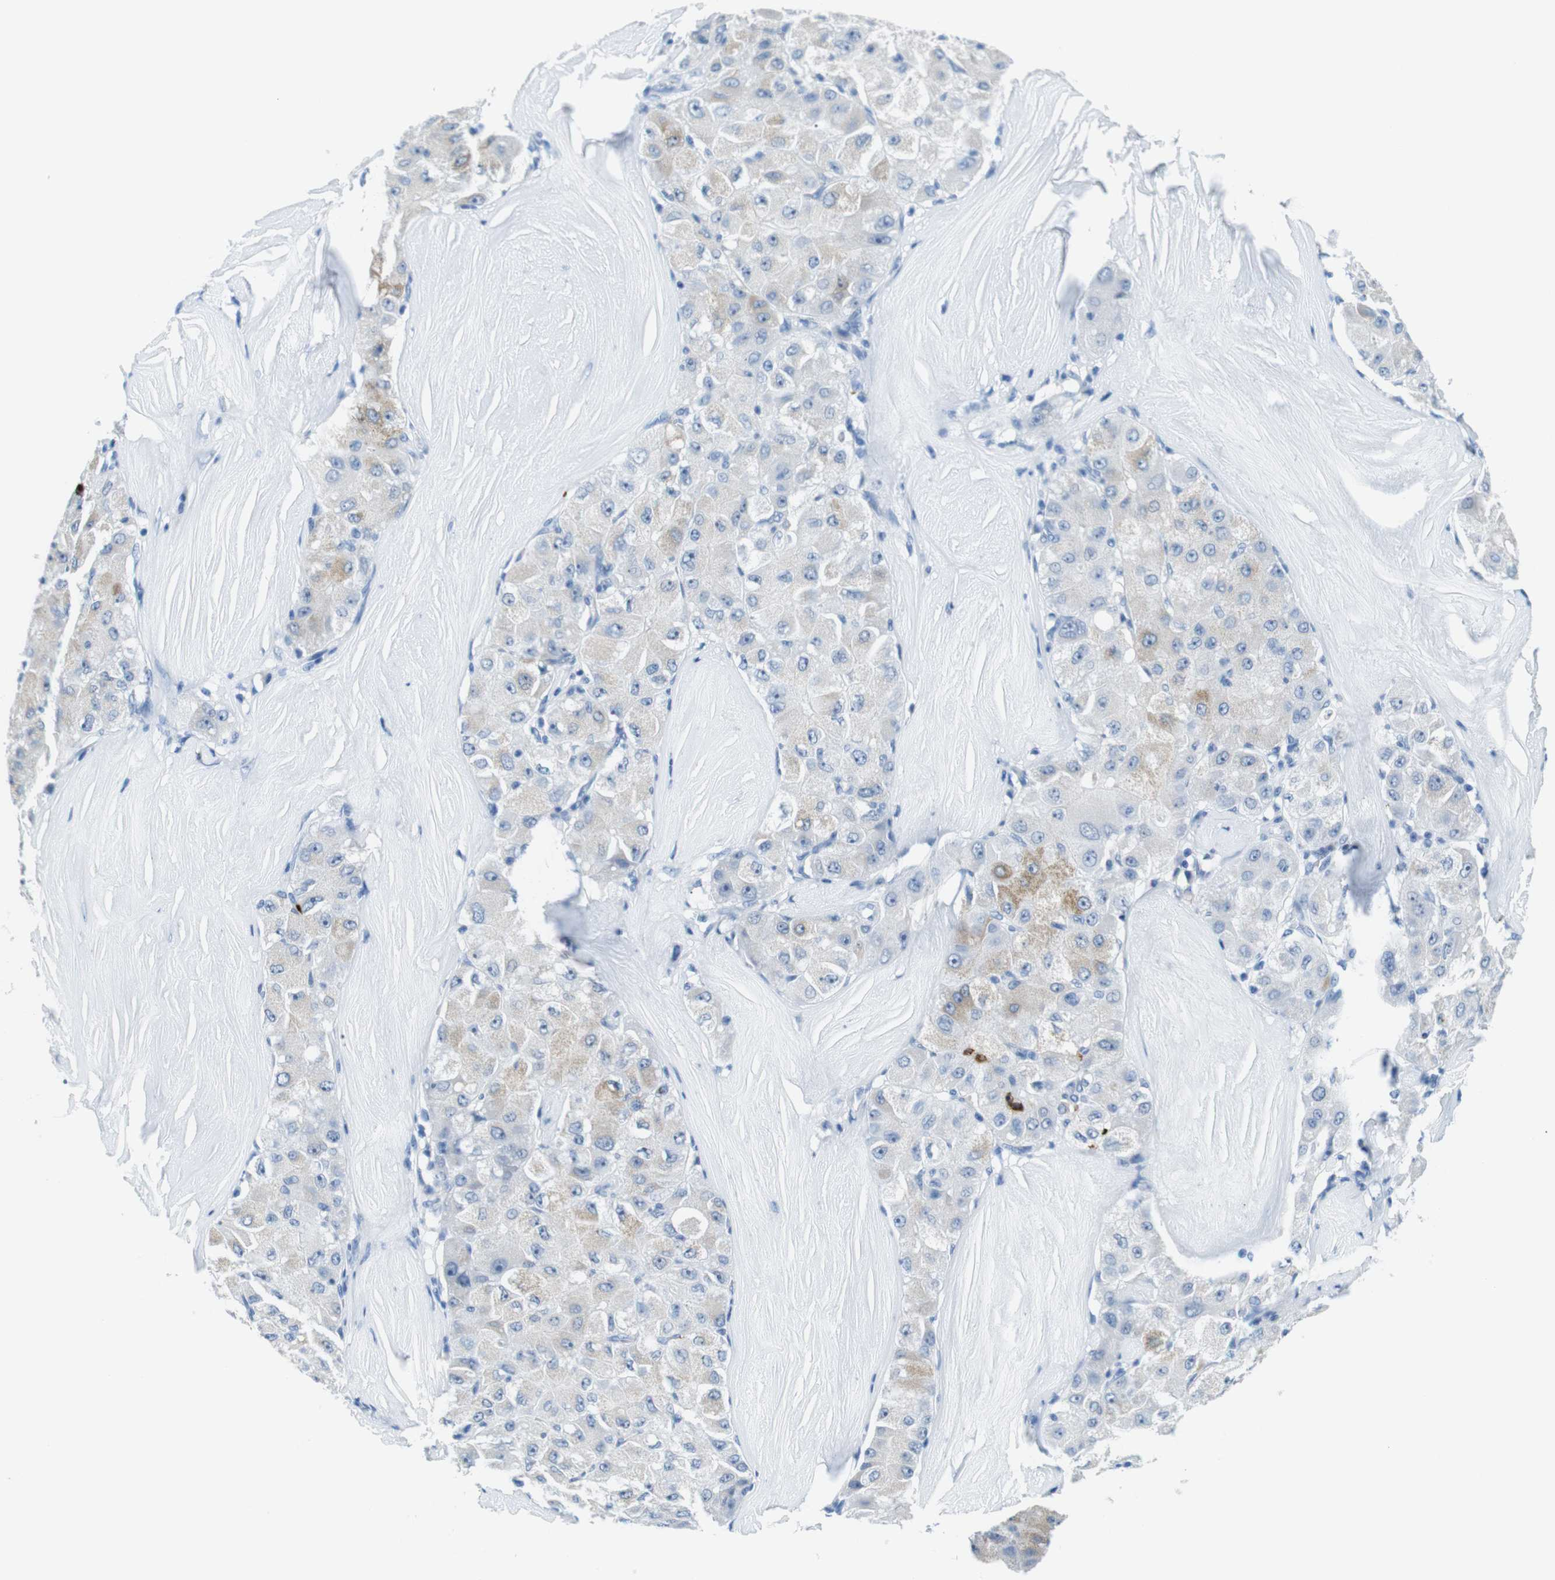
{"staining": {"intensity": "negative", "quantity": "none", "location": "none"}, "tissue": "liver cancer", "cell_type": "Tumor cells", "image_type": "cancer", "snomed": [{"axis": "morphology", "description": "Carcinoma, Hepatocellular, NOS"}, {"axis": "topography", "description": "Liver"}], "caption": "Immunohistochemical staining of human hepatocellular carcinoma (liver) displays no significant positivity in tumor cells.", "gene": "MCEMP1", "patient": {"sex": "male", "age": 80}}